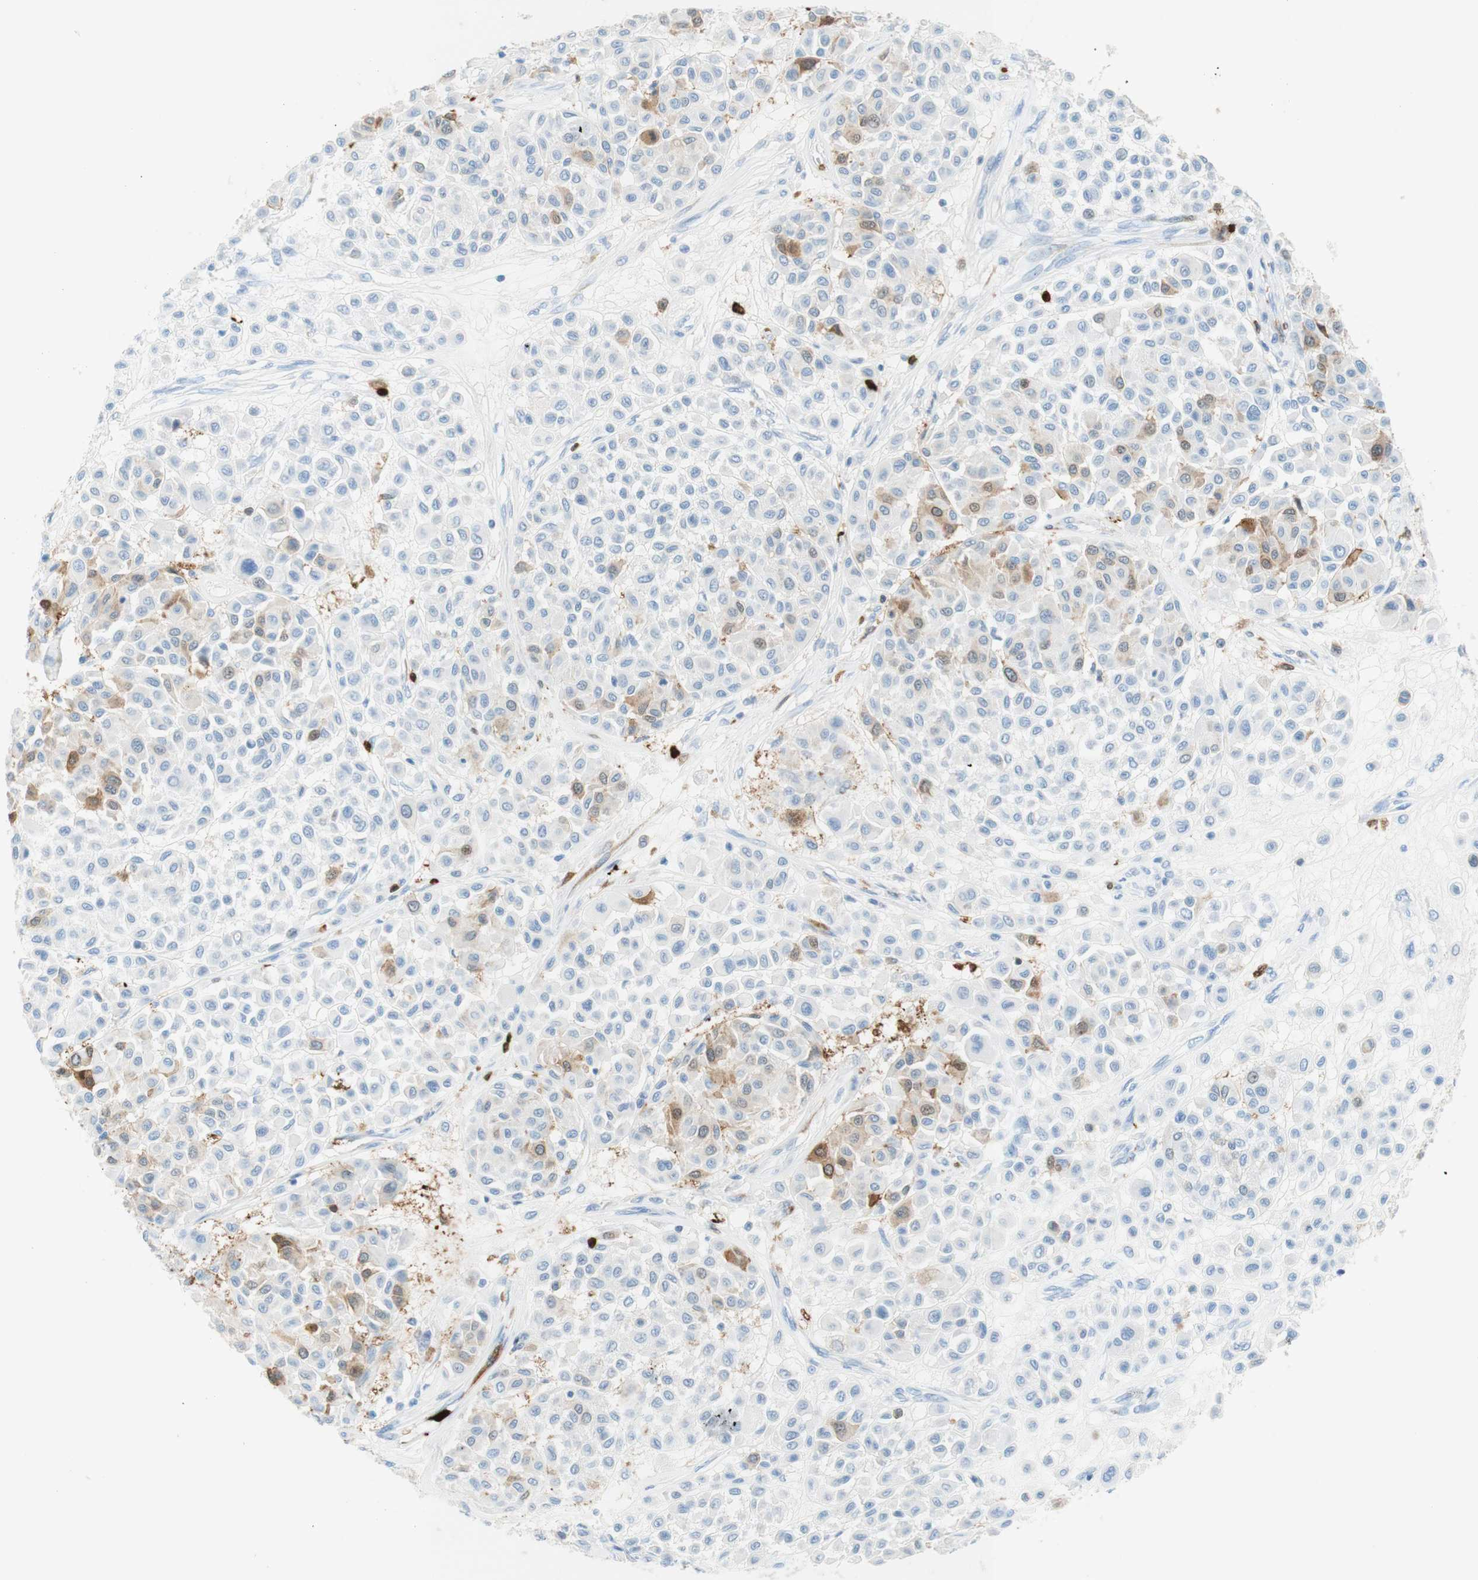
{"staining": {"intensity": "moderate", "quantity": "<25%", "location": "cytoplasmic/membranous"}, "tissue": "melanoma", "cell_type": "Tumor cells", "image_type": "cancer", "snomed": [{"axis": "morphology", "description": "Malignant melanoma, Metastatic site"}, {"axis": "topography", "description": "Soft tissue"}], "caption": "This micrograph displays malignant melanoma (metastatic site) stained with immunohistochemistry to label a protein in brown. The cytoplasmic/membranous of tumor cells show moderate positivity for the protein. Nuclei are counter-stained blue.", "gene": "STMN1", "patient": {"sex": "male", "age": 41}}